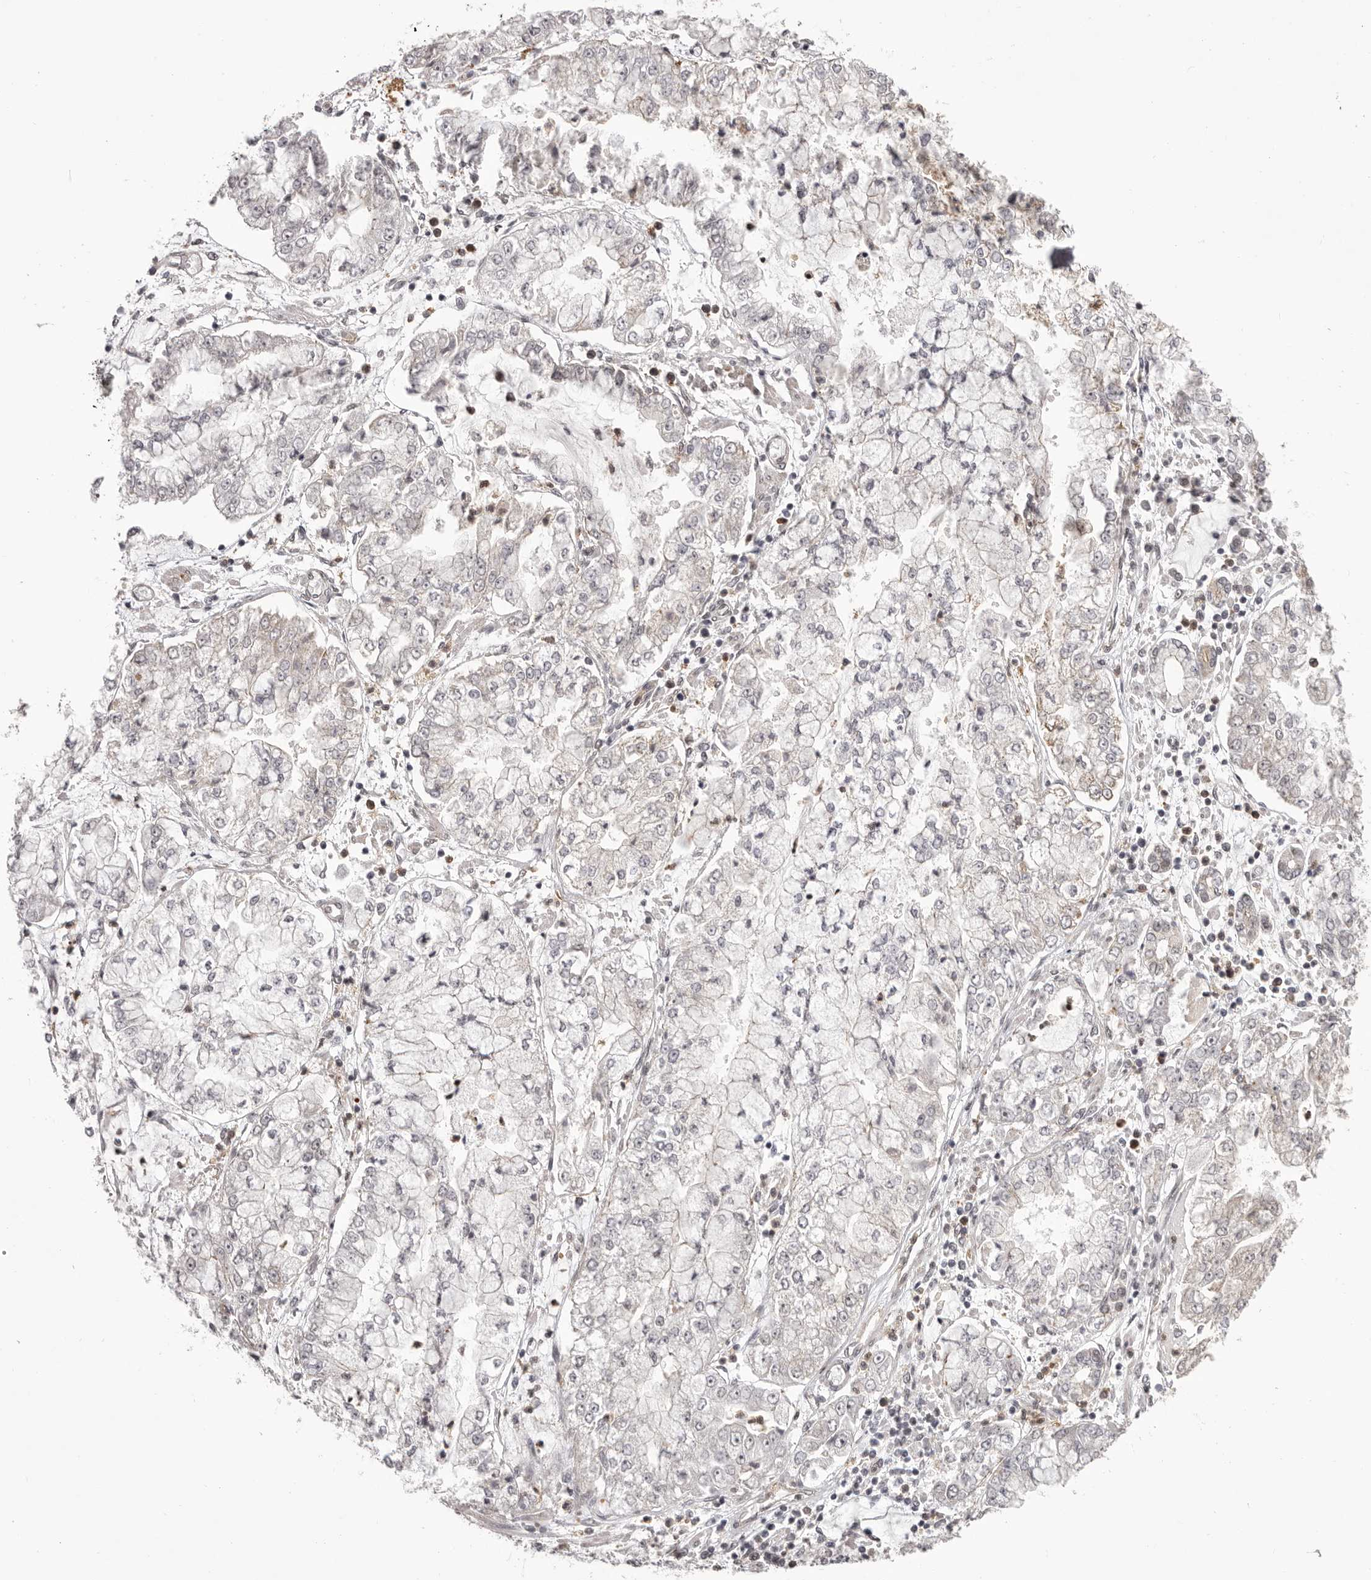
{"staining": {"intensity": "negative", "quantity": "none", "location": "none"}, "tissue": "stomach cancer", "cell_type": "Tumor cells", "image_type": "cancer", "snomed": [{"axis": "morphology", "description": "Adenocarcinoma, NOS"}, {"axis": "topography", "description": "Stomach"}], "caption": "Immunohistochemical staining of adenocarcinoma (stomach) displays no significant positivity in tumor cells. (Brightfield microscopy of DAB immunohistochemistry (IHC) at high magnification).", "gene": "RNF2", "patient": {"sex": "male", "age": 76}}